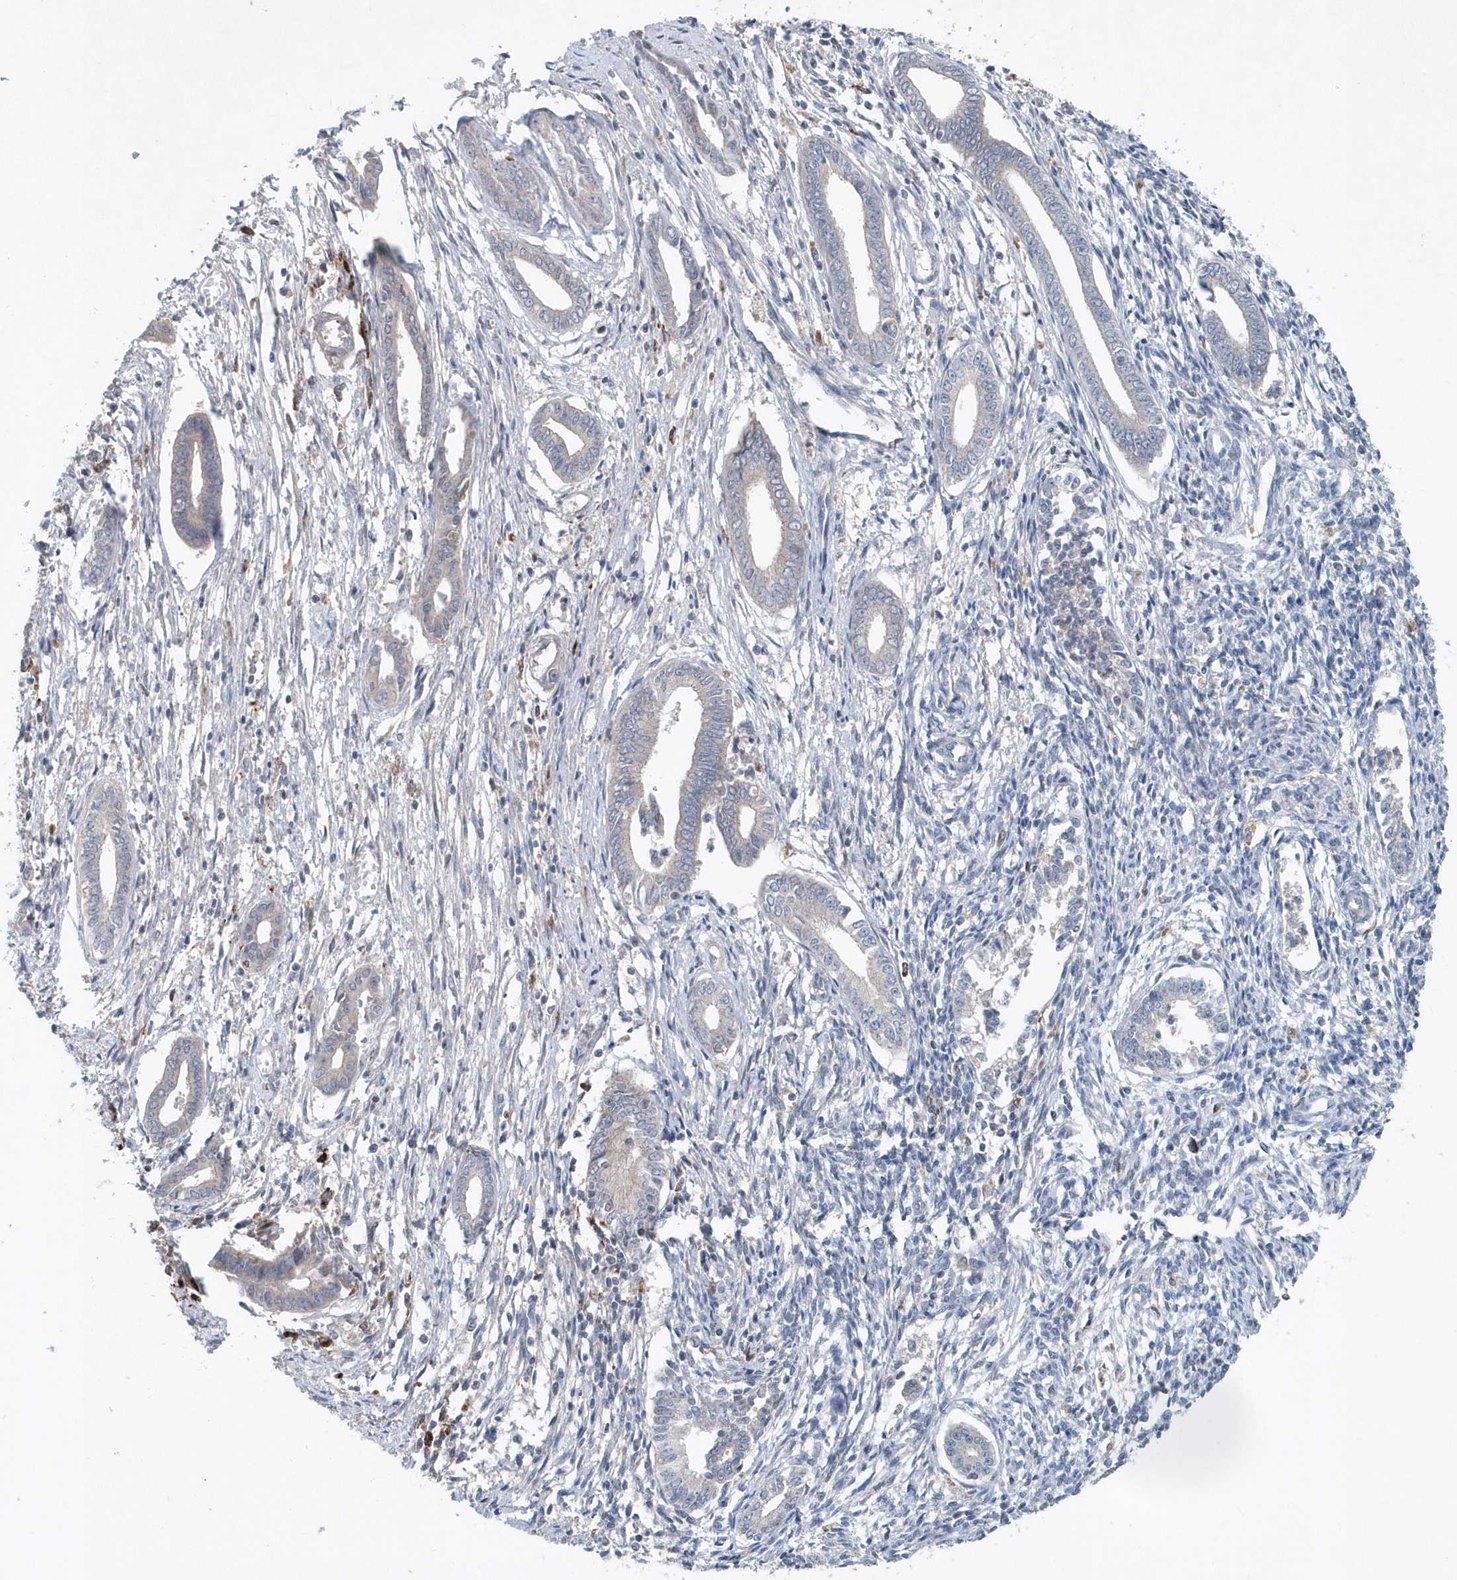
{"staining": {"intensity": "negative", "quantity": "none", "location": "none"}, "tissue": "endometrium", "cell_type": "Cells in endometrial stroma", "image_type": "normal", "snomed": [{"axis": "morphology", "description": "Normal tissue, NOS"}, {"axis": "topography", "description": "Endometrium"}], "caption": "Image shows no protein expression in cells in endometrial stroma of normal endometrium.", "gene": "P2RY10", "patient": {"sex": "female", "age": 56}}